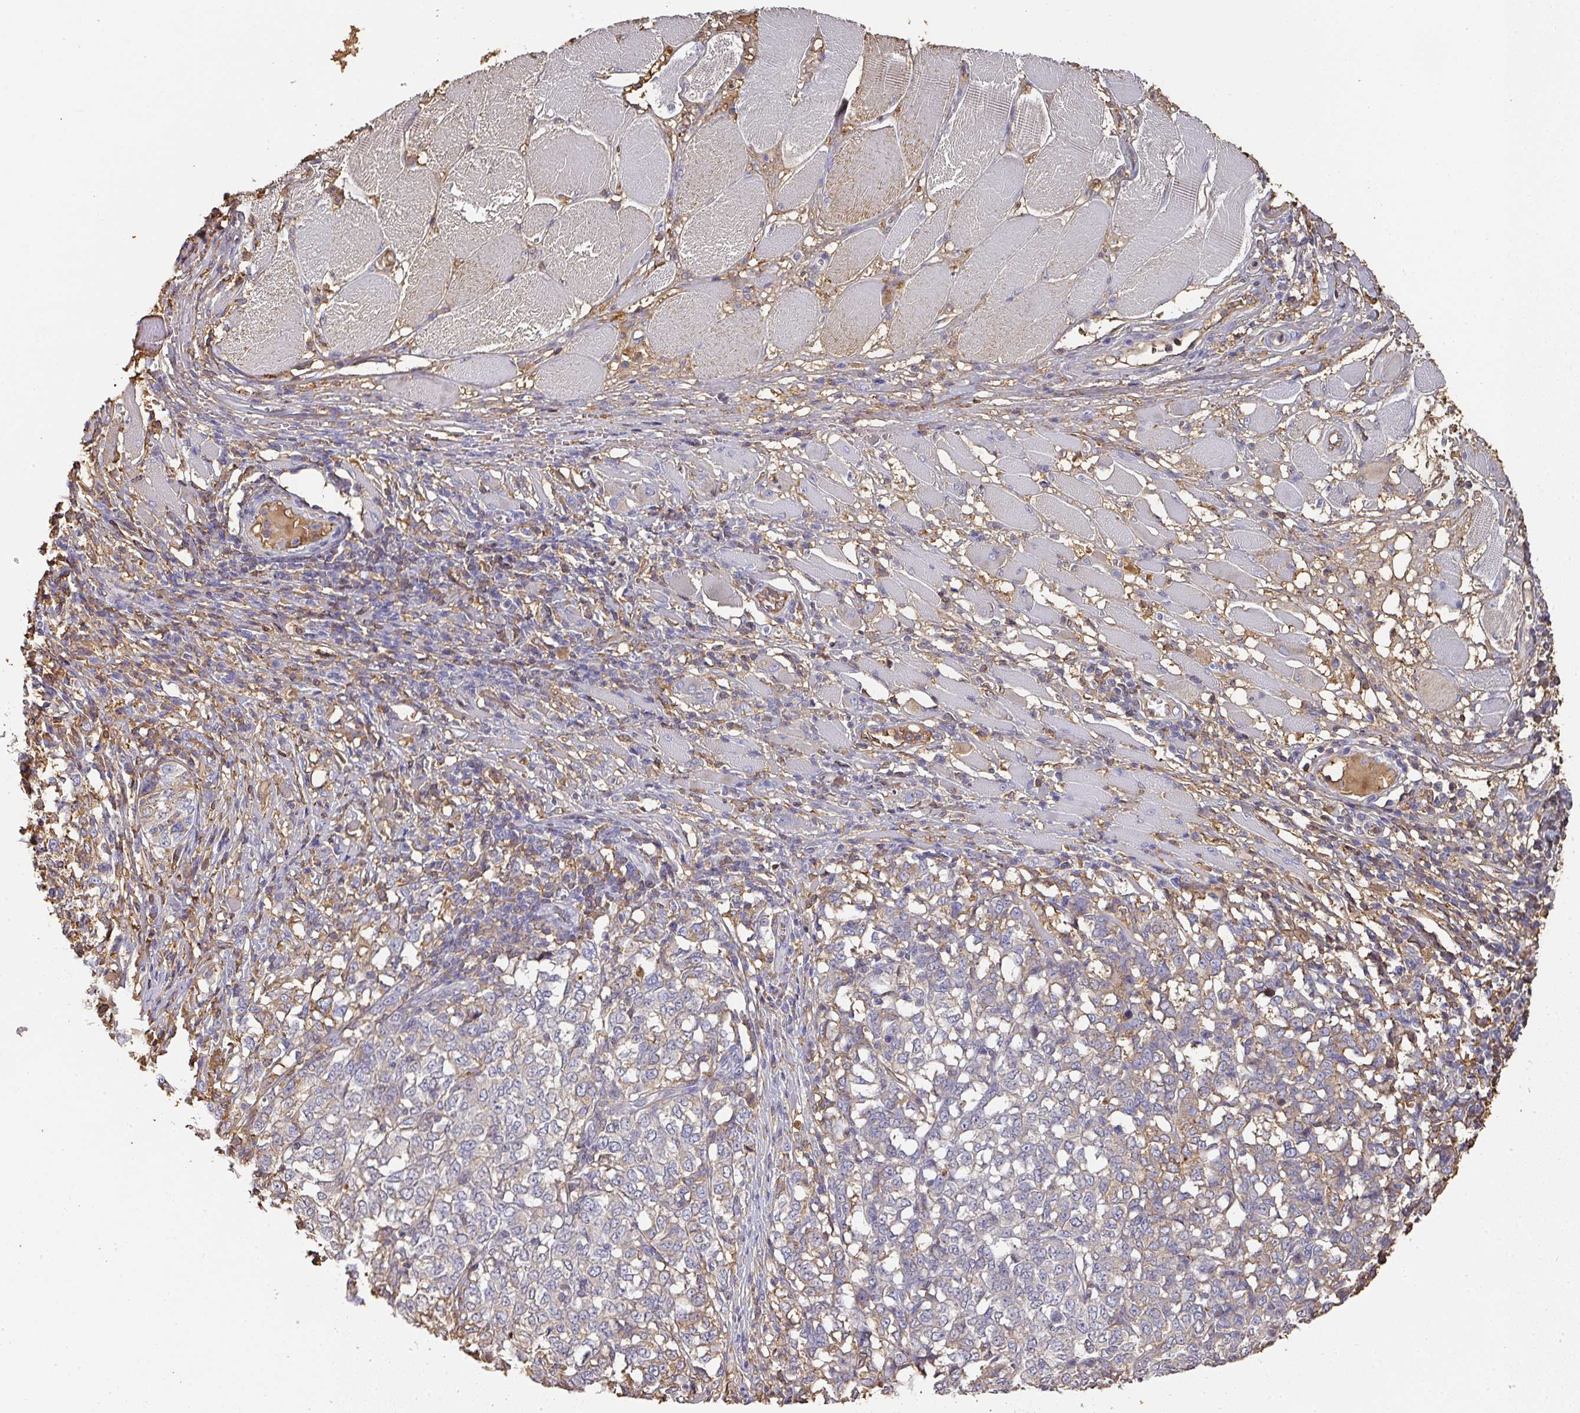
{"staining": {"intensity": "moderate", "quantity": "25%-75%", "location": "cytoplasmic/membranous"}, "tissue": "melanoma", "cell_type": "Tumor cells", "image_type": "cancer", "snomed": [{"axis": "morphology", "description": "Malignant melanoma, NOS"}, {"axis": "topography", "description": "Skin"}], "caption": "Immunohistochemistry (IHC) (DAB (3,3'-diaminobenzidine)) staining of malignant melanoma reveals moderate cytoplasmic/membranous protein expression in about 25%-75% of tumor cells.", "gene": "ALB", "patient": {"sex": "female", "age": 72}}